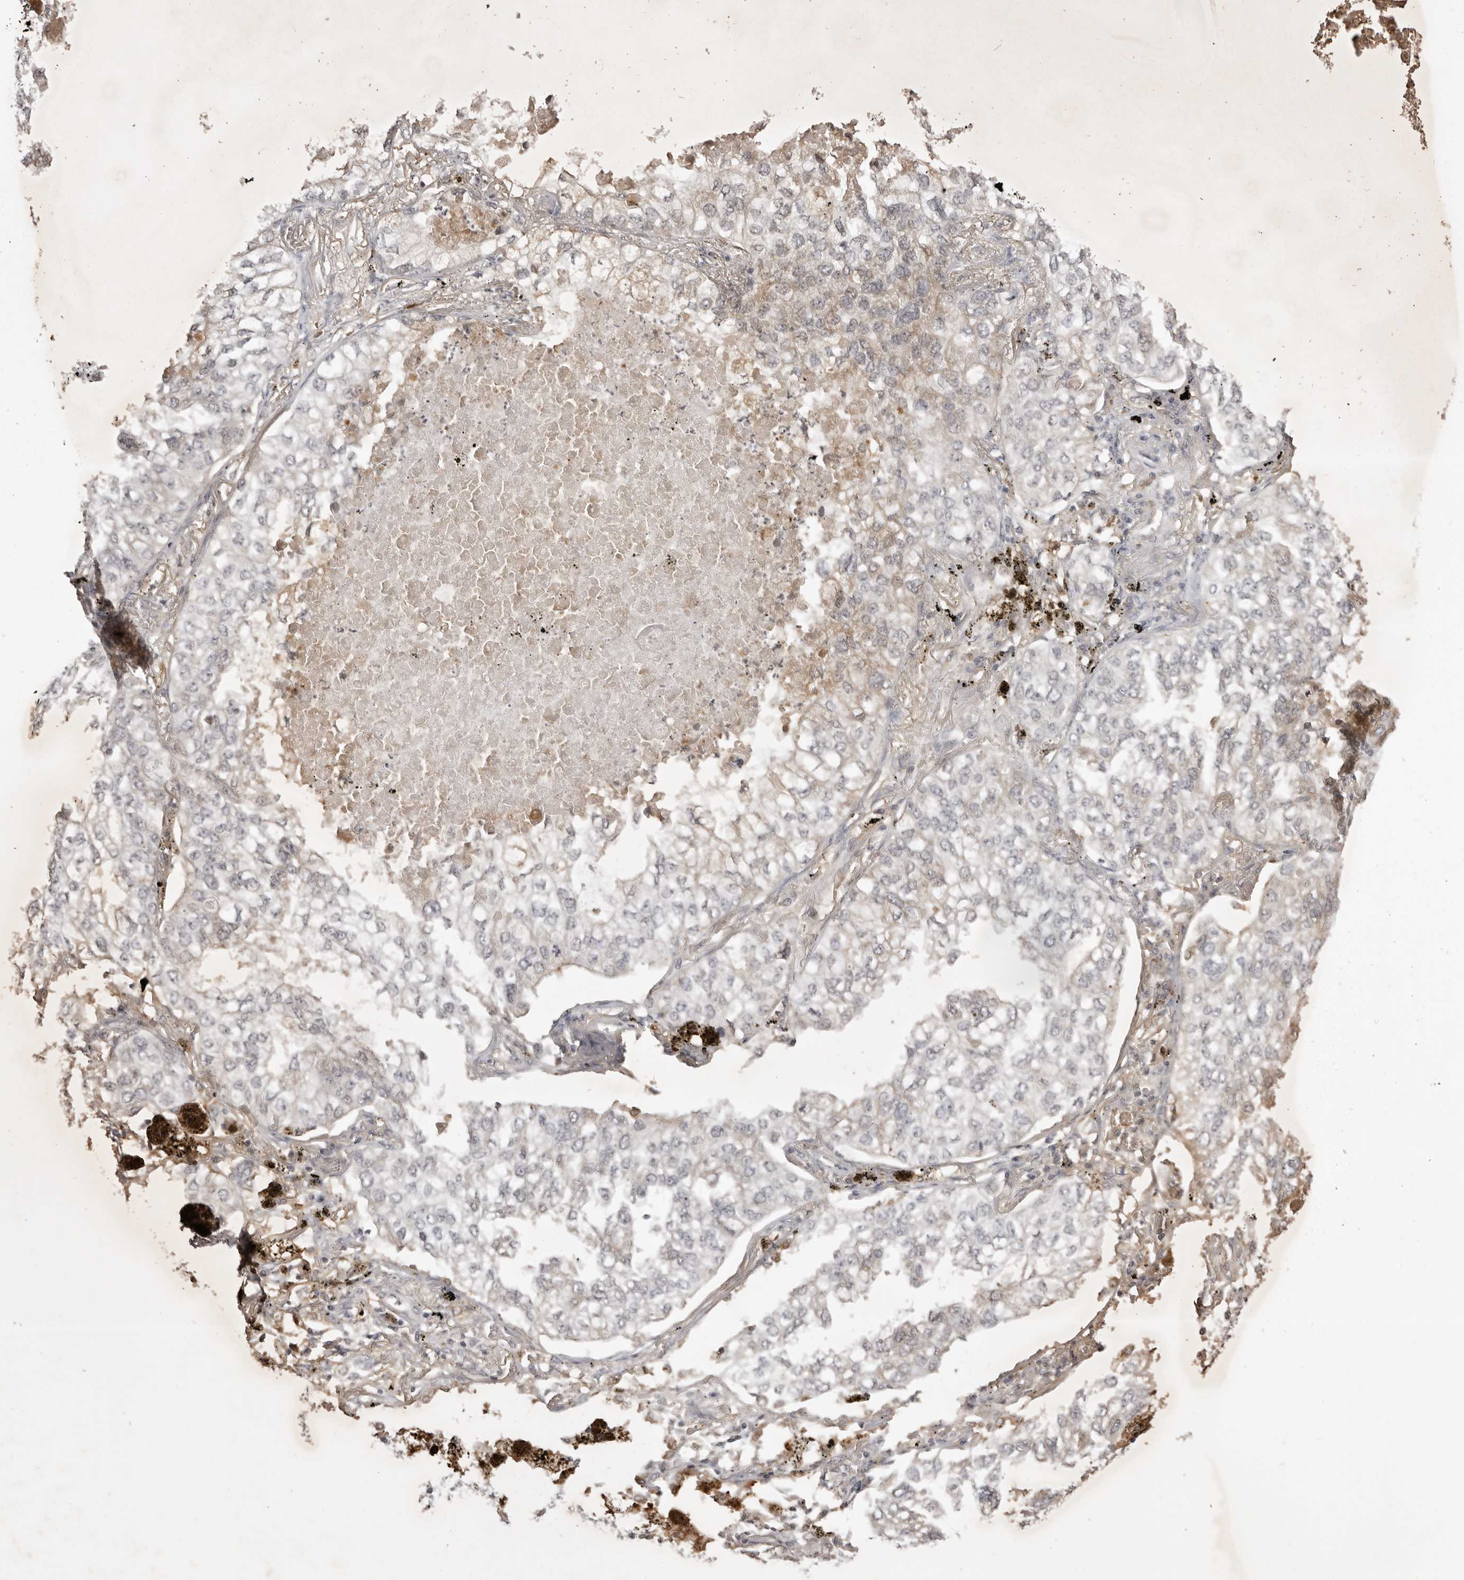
{"staining": {"intensity": "weak", "quantity": "25%-75%", "location": "cytoplasmic/membranous"}, "tissue": "lung cancer", "cell_type": "Tumor cells", "image_type": "cancer", "snomed": [{"axis": "morphology", "description": "Adenocarcinoma, NOS"}, {"axis": "topography", "description": "Lung"}], "caption": "Adenocarcinoma (lung) stained with a protein marker shows weak staining in tumor cells.", "gene": "USP43", "patient": {"sex": "male", "age": 65}}